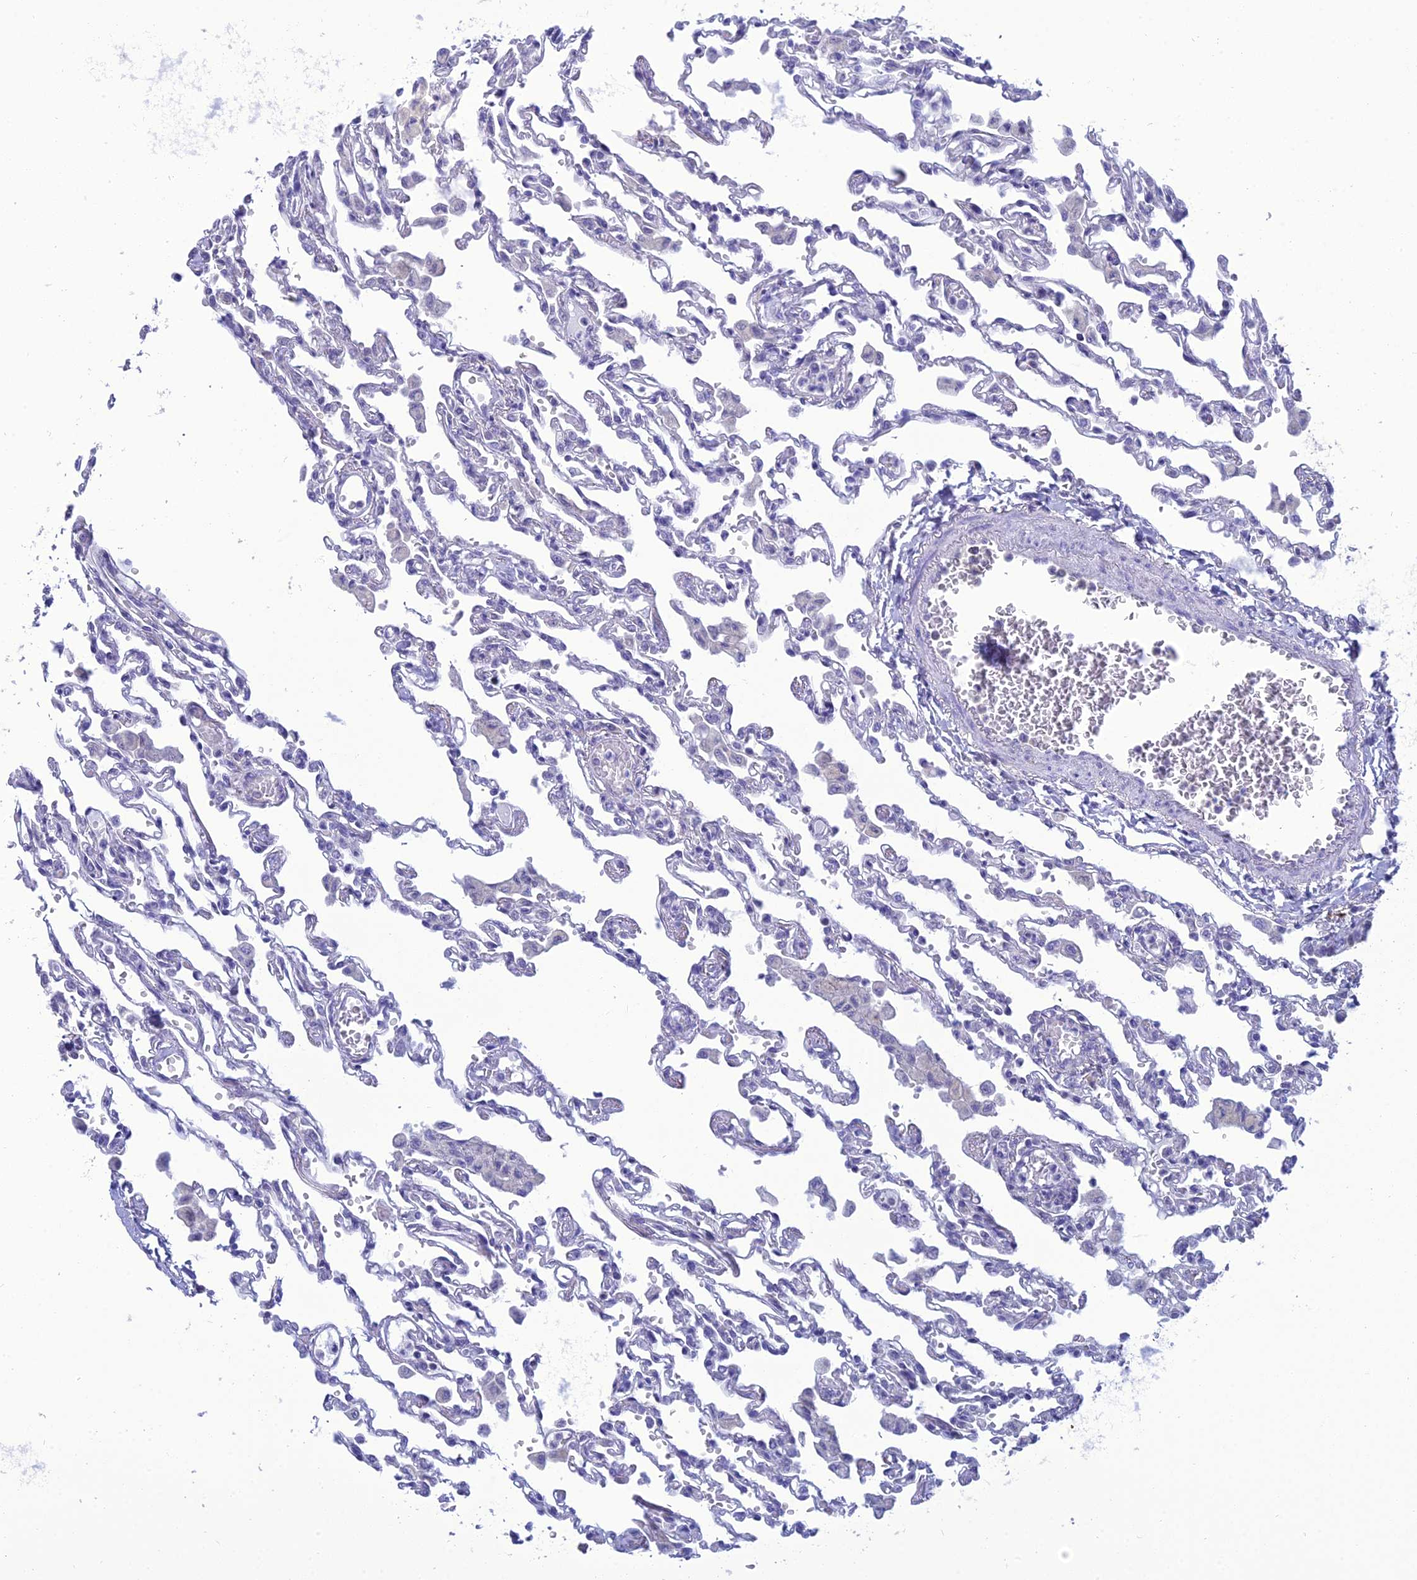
{"staining": {"intensity": "negative", "quantity": "none", "location": "none"}, "tissue": "lung", "cell_type": "Alveolar cells", "image_type": "normal", "snomed": [{"axis": "morphology", "description": "Normal tissue, NOS"}, {"axis": "topography", "description": "Bronchus"}, {"axis": "topography", "description": "Lung"}], "caption": "Micrograph shows no protein staining in alveolar cells of normal lung. The staining is performed using DAB brown chromogen with nuclei counter-stained in using hematoxylin.", "gene": "GNPNAT1", "patient": {"sex": "female", "age": 49}}